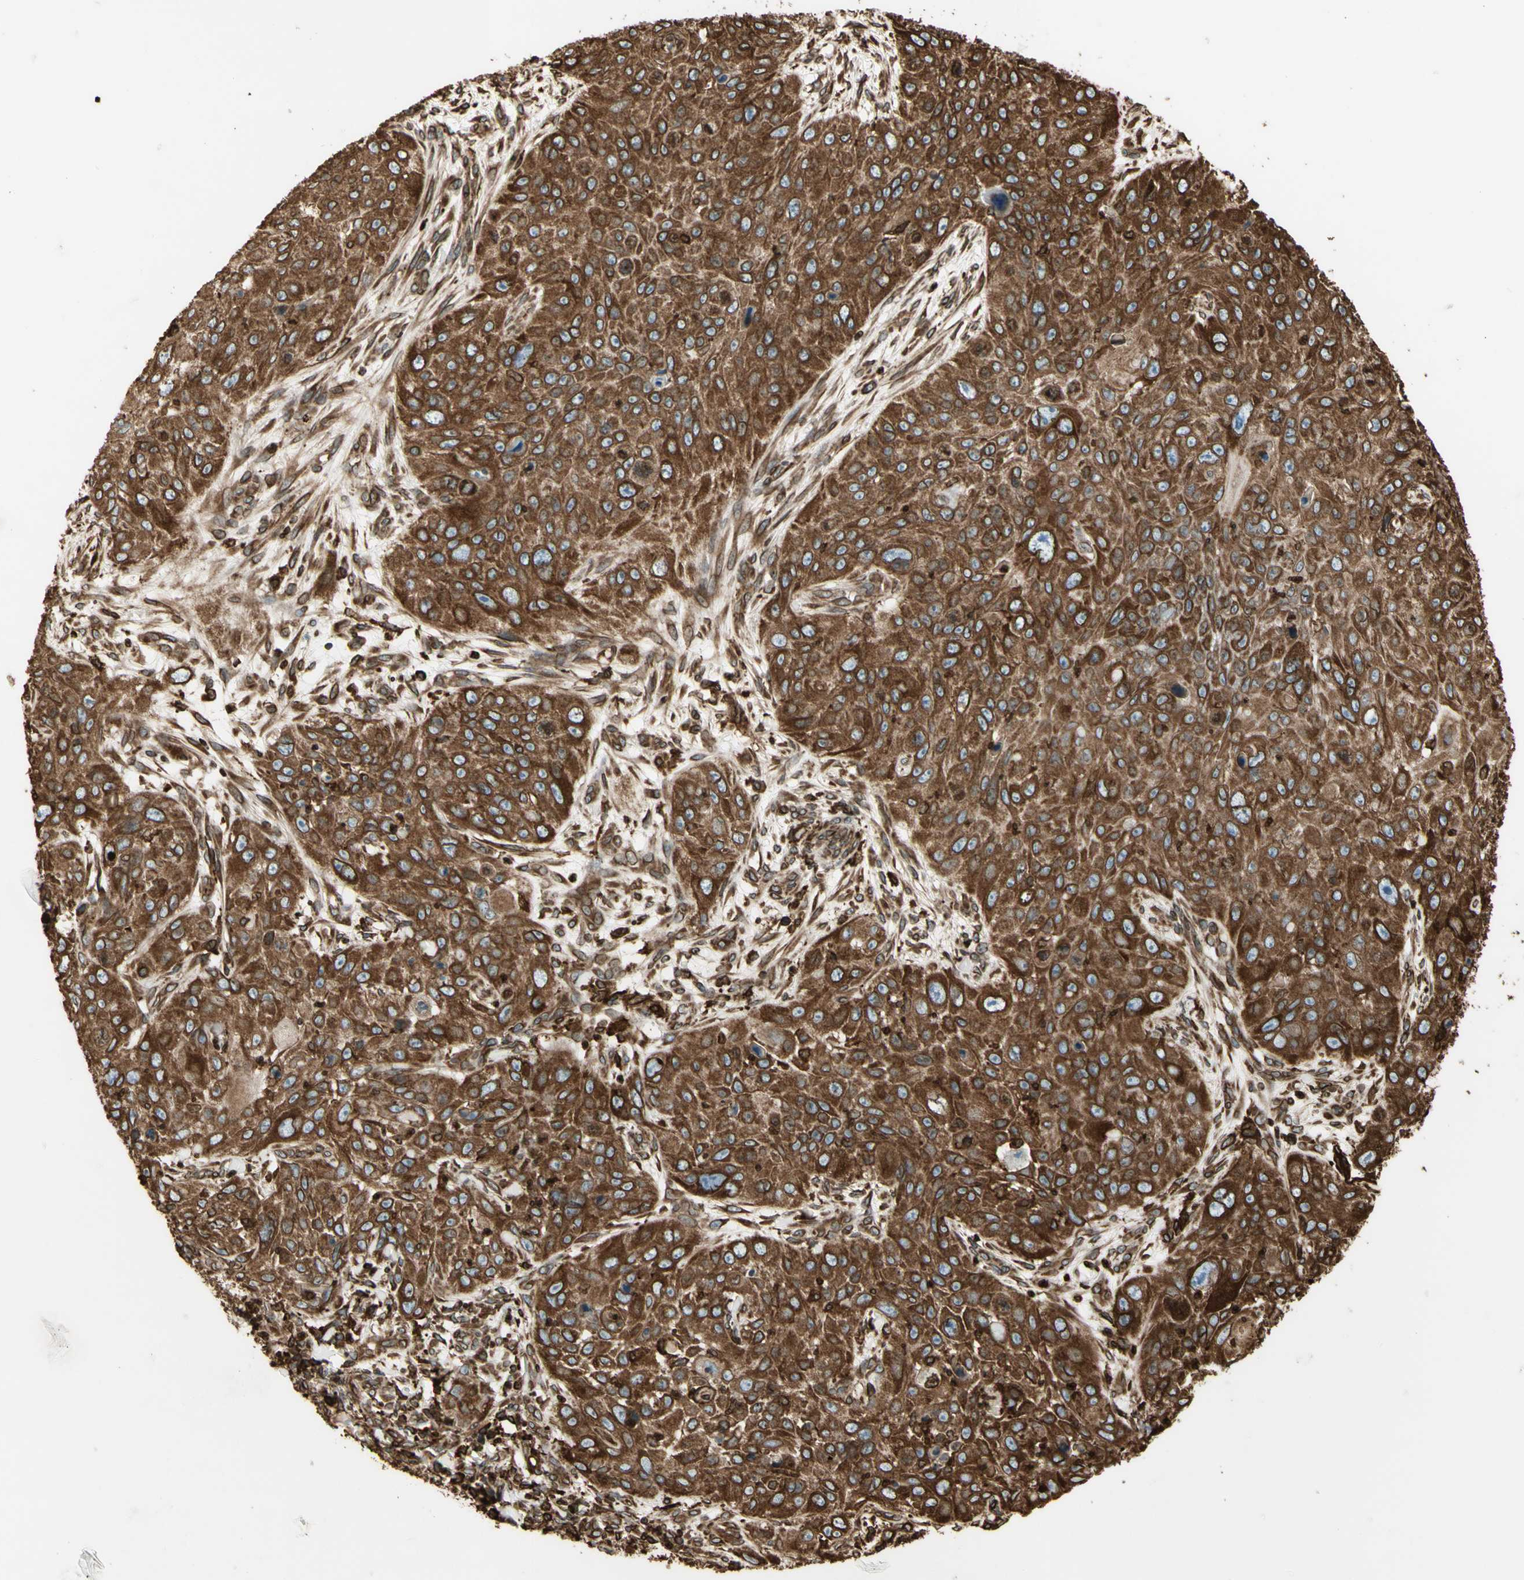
{"staining": {"intensity": "strong", "quantity": ">75%", "location": "cytoplasmic/membranous"}, "tissue": "skin cancer", "cell_type": "Tumor cells", "image_type": "cancer", "snomed": [{"axis": "morphology", "description": "Squamous cell carcinoma, NOS"}, {"axis": "topography", "description": "Skin"}], "caption": "Skin cancer tissue shows strong cytoplasmic/membranous positivity in approximately >75% of tumor cells, visualized by immunohistochemistry.", "gene": "CANX", "patient": {"sex": "female", "age": 80}}